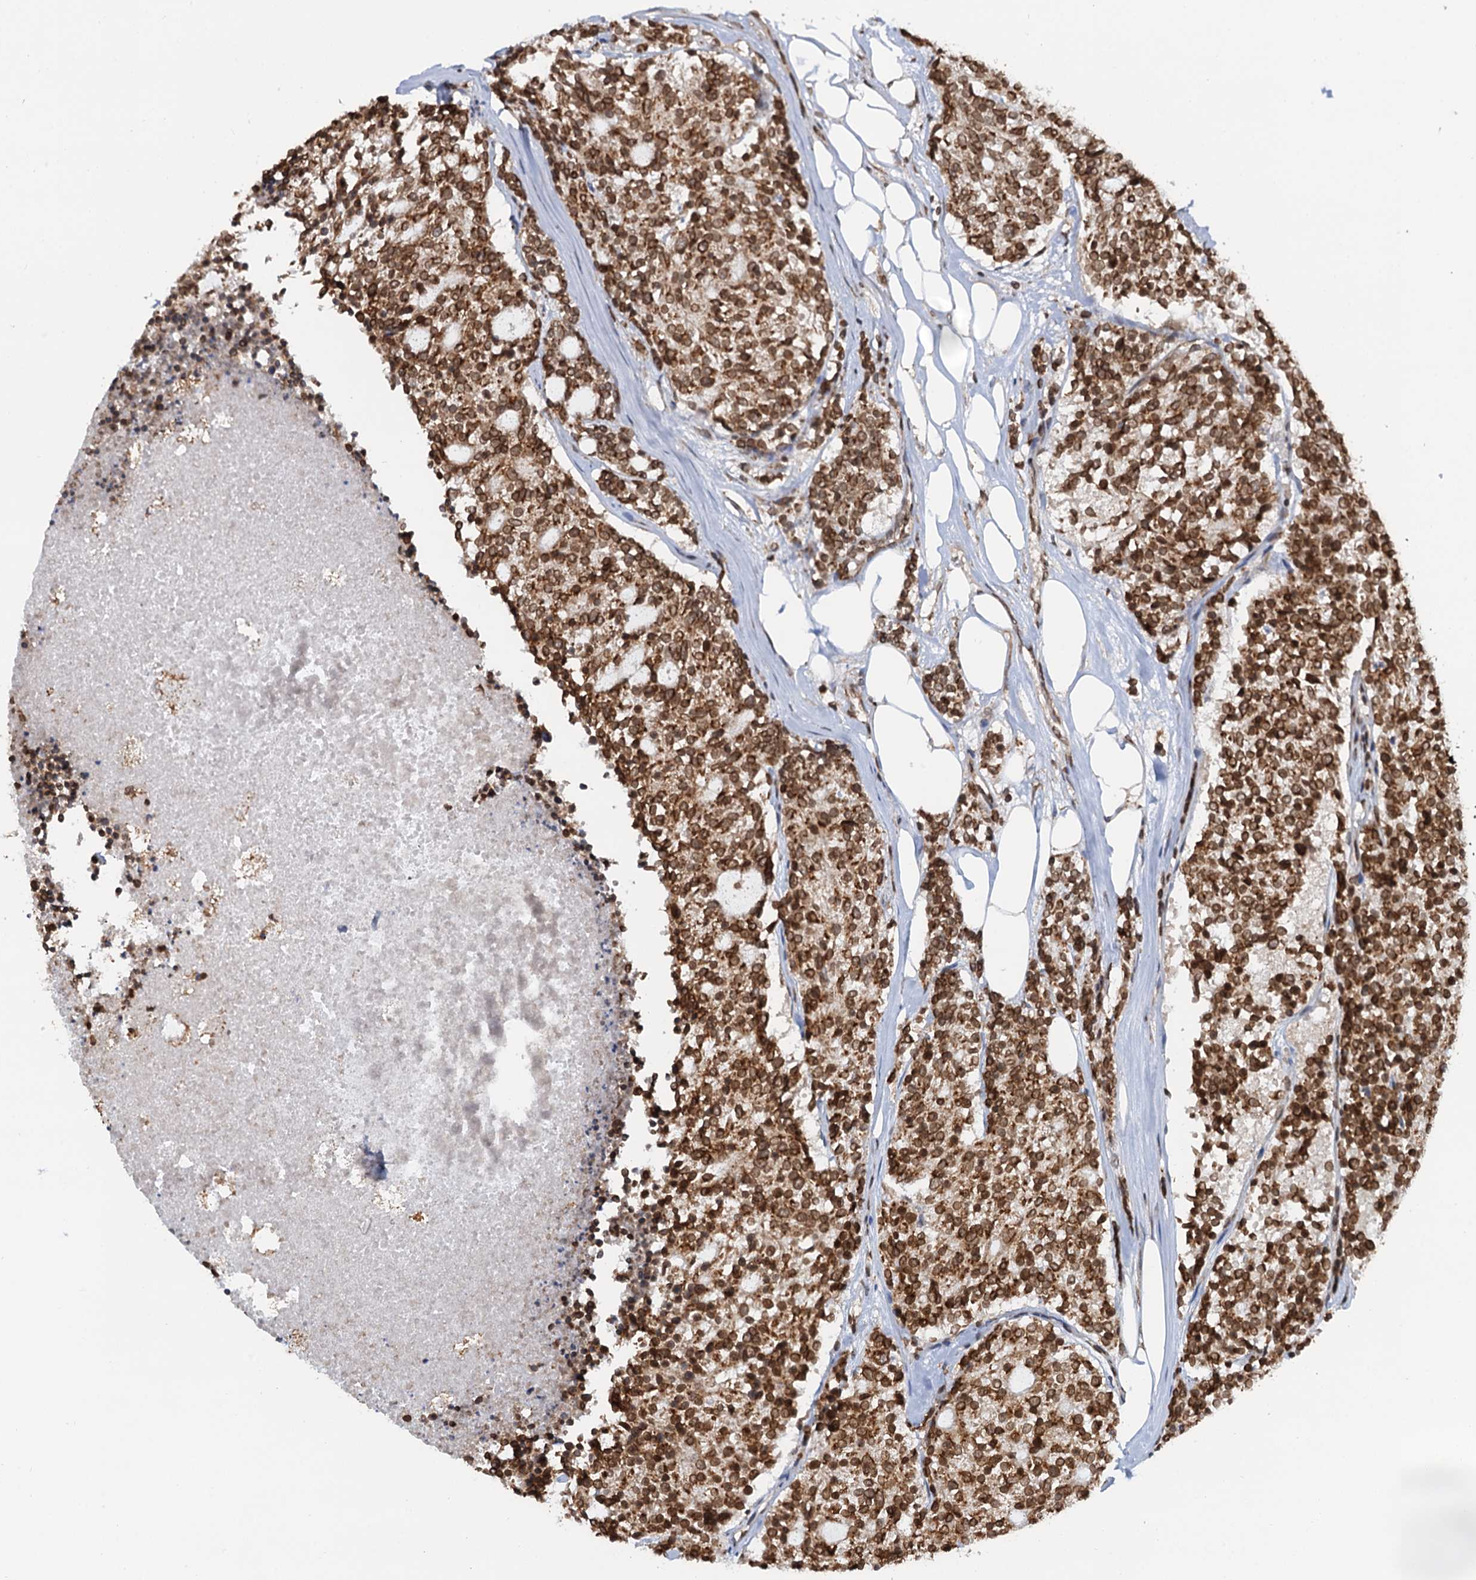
{"staining": {"intensity": "moderate", "quantity": ">75%", "location": "cytoplasmic/membranous,nuclear"}, "tissue": "carcinoid", "cell_type": "Tumor cells", "image_type": "cancer", "snomed": [{"axis": "morphology", "description": "Carcinoid, malignant, NOS"}, {"axis": "topography", "description": "Pancreas"}], "caption": "Immunohistochemistry image of neoplastic tissue: human carcinoid (malignant) stained using IHC demonstrates medium levels of moderate protein expression localized specifically in the cytoplasmic/membranous and nuclear of tumor cells, appearing as a cytoplasmic/membranous and nuclear brown color.", "gene": "ZC3H13", "patient": {"sex": "female", "age": 54}}